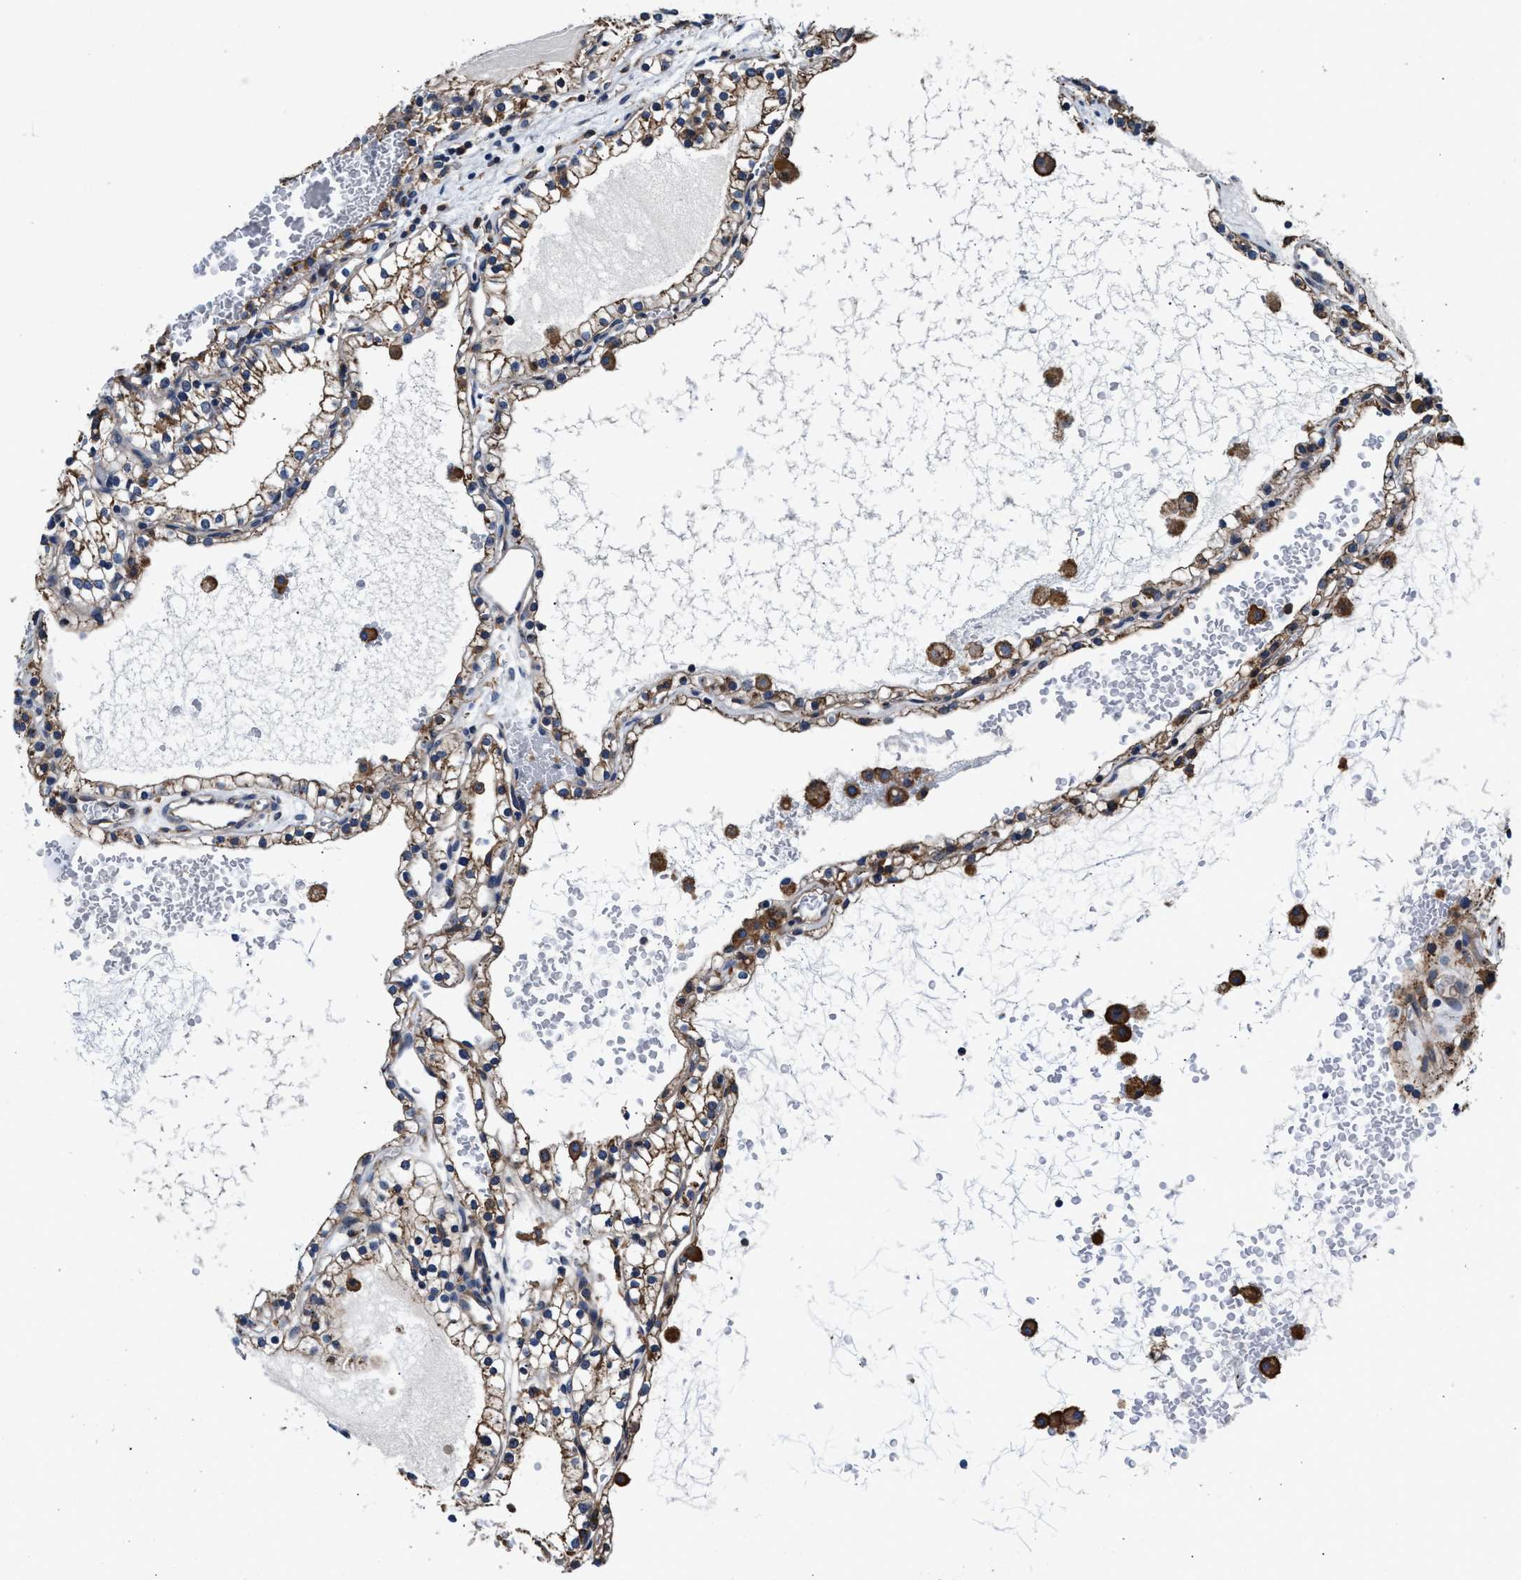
{"staining": {"intensity": "moderate", "quantity": ">75%", "location": "cytoplasmic/membranous"}, "tissue": "renal cancer", "cell_type": "Tumor cells", "image_type": "cancer", "snomed": [{"axis": "morphology", "description": "Adenocarcinoma, NOS"}, {"axis": "topography", "description": "Kidney"}], "caption": "High-magnification brightfield microscopy of renal adenocarcinoma stained with DAB (3,3'-diaminobenzidine) (brown) and counterstained with hematoxylin (blue). tumor cells exhibit moderate cytoplasmic/membranous positivity is present in approximately>75% of cells. The staining was performed using DAB, with brown indicating positive protein expression. Nuclei are stained blue with hematoxylin.", "gene": "PPP1R9B", "patient": {"sex": "female", "age": 41}}